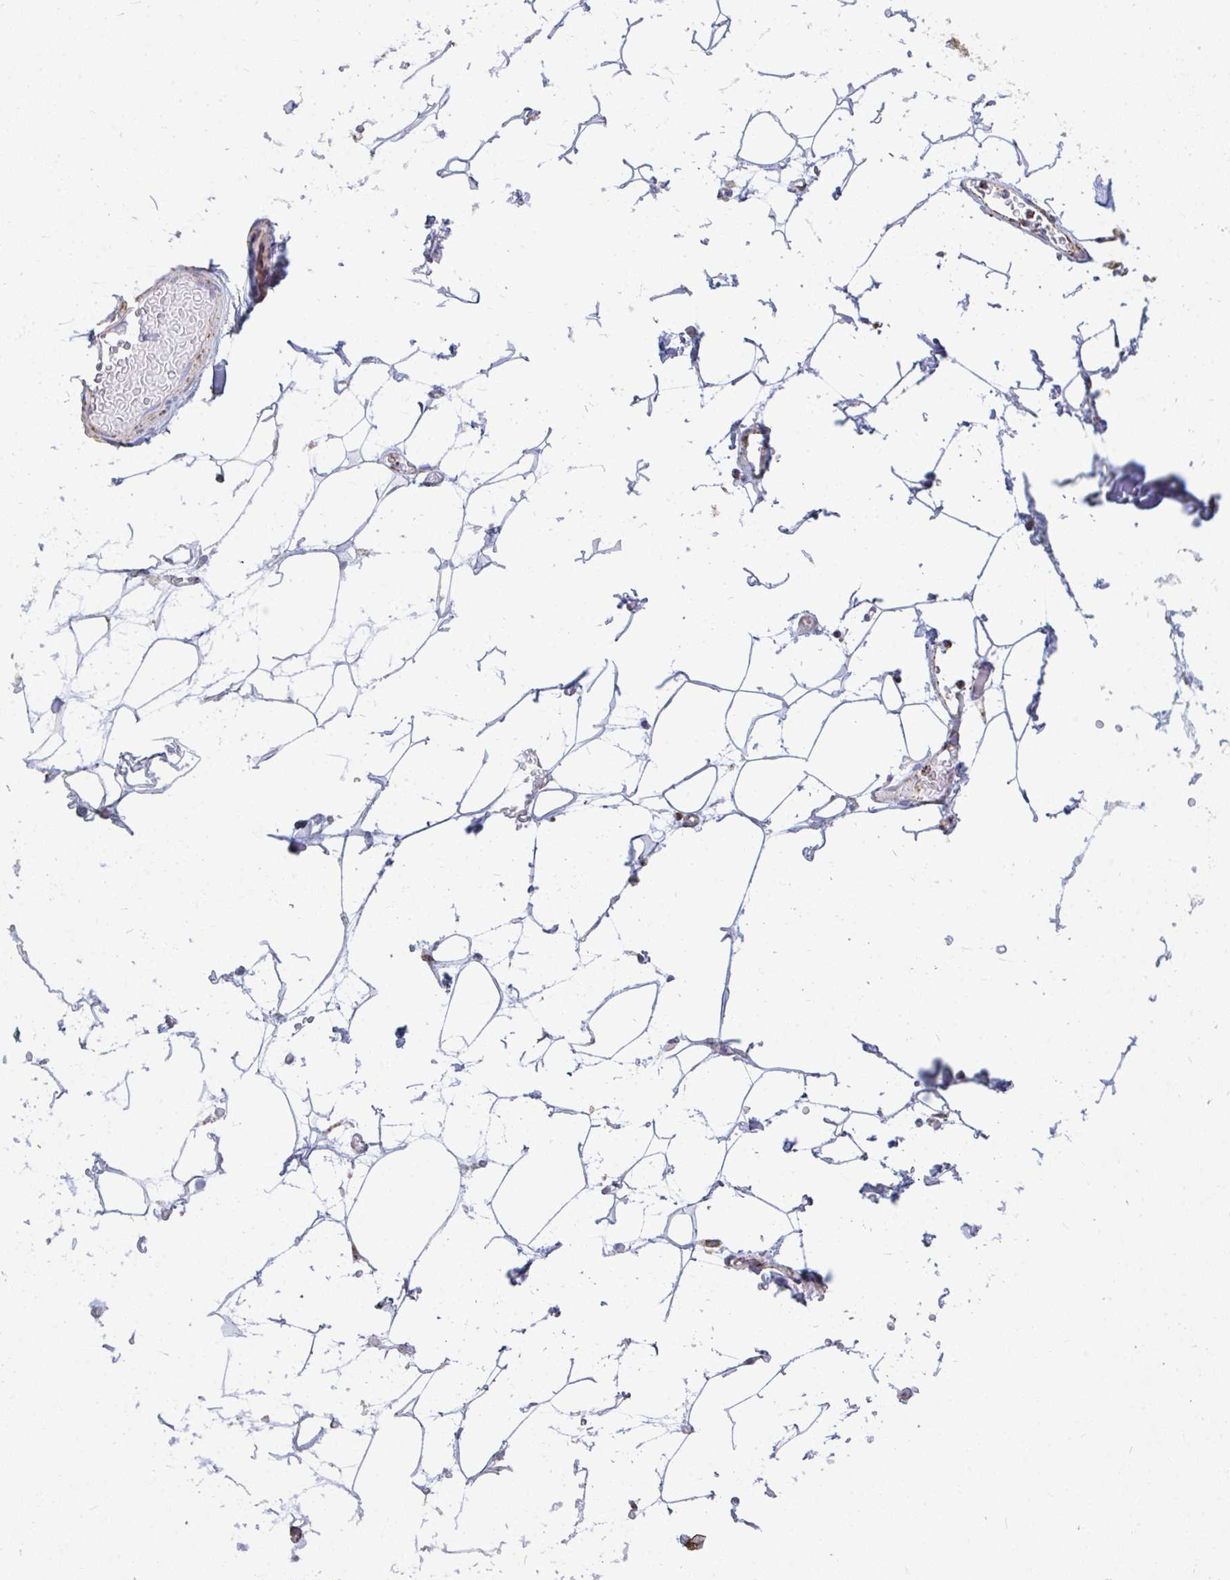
{"staining": {"intensity": "negative", "quantity": "none", "location": "none"}, "tissue": "adipose tissue", "cell_type": "Adipocytes", "image_type": "normal", "snomed": [{"axis": "morphology", "description": "Normal tissue, NOS"}, {"axis": "topography", "description": "Anal"}, {"axis": "topography", "description": "Peripheral nerve tissue"}], "caption": "Adipose tissue stained for a protein using immunohistochemistry reveals no expression adipocytes.", "gene": "FAHD1", "patient": {"sex": "male", "age": 78}}